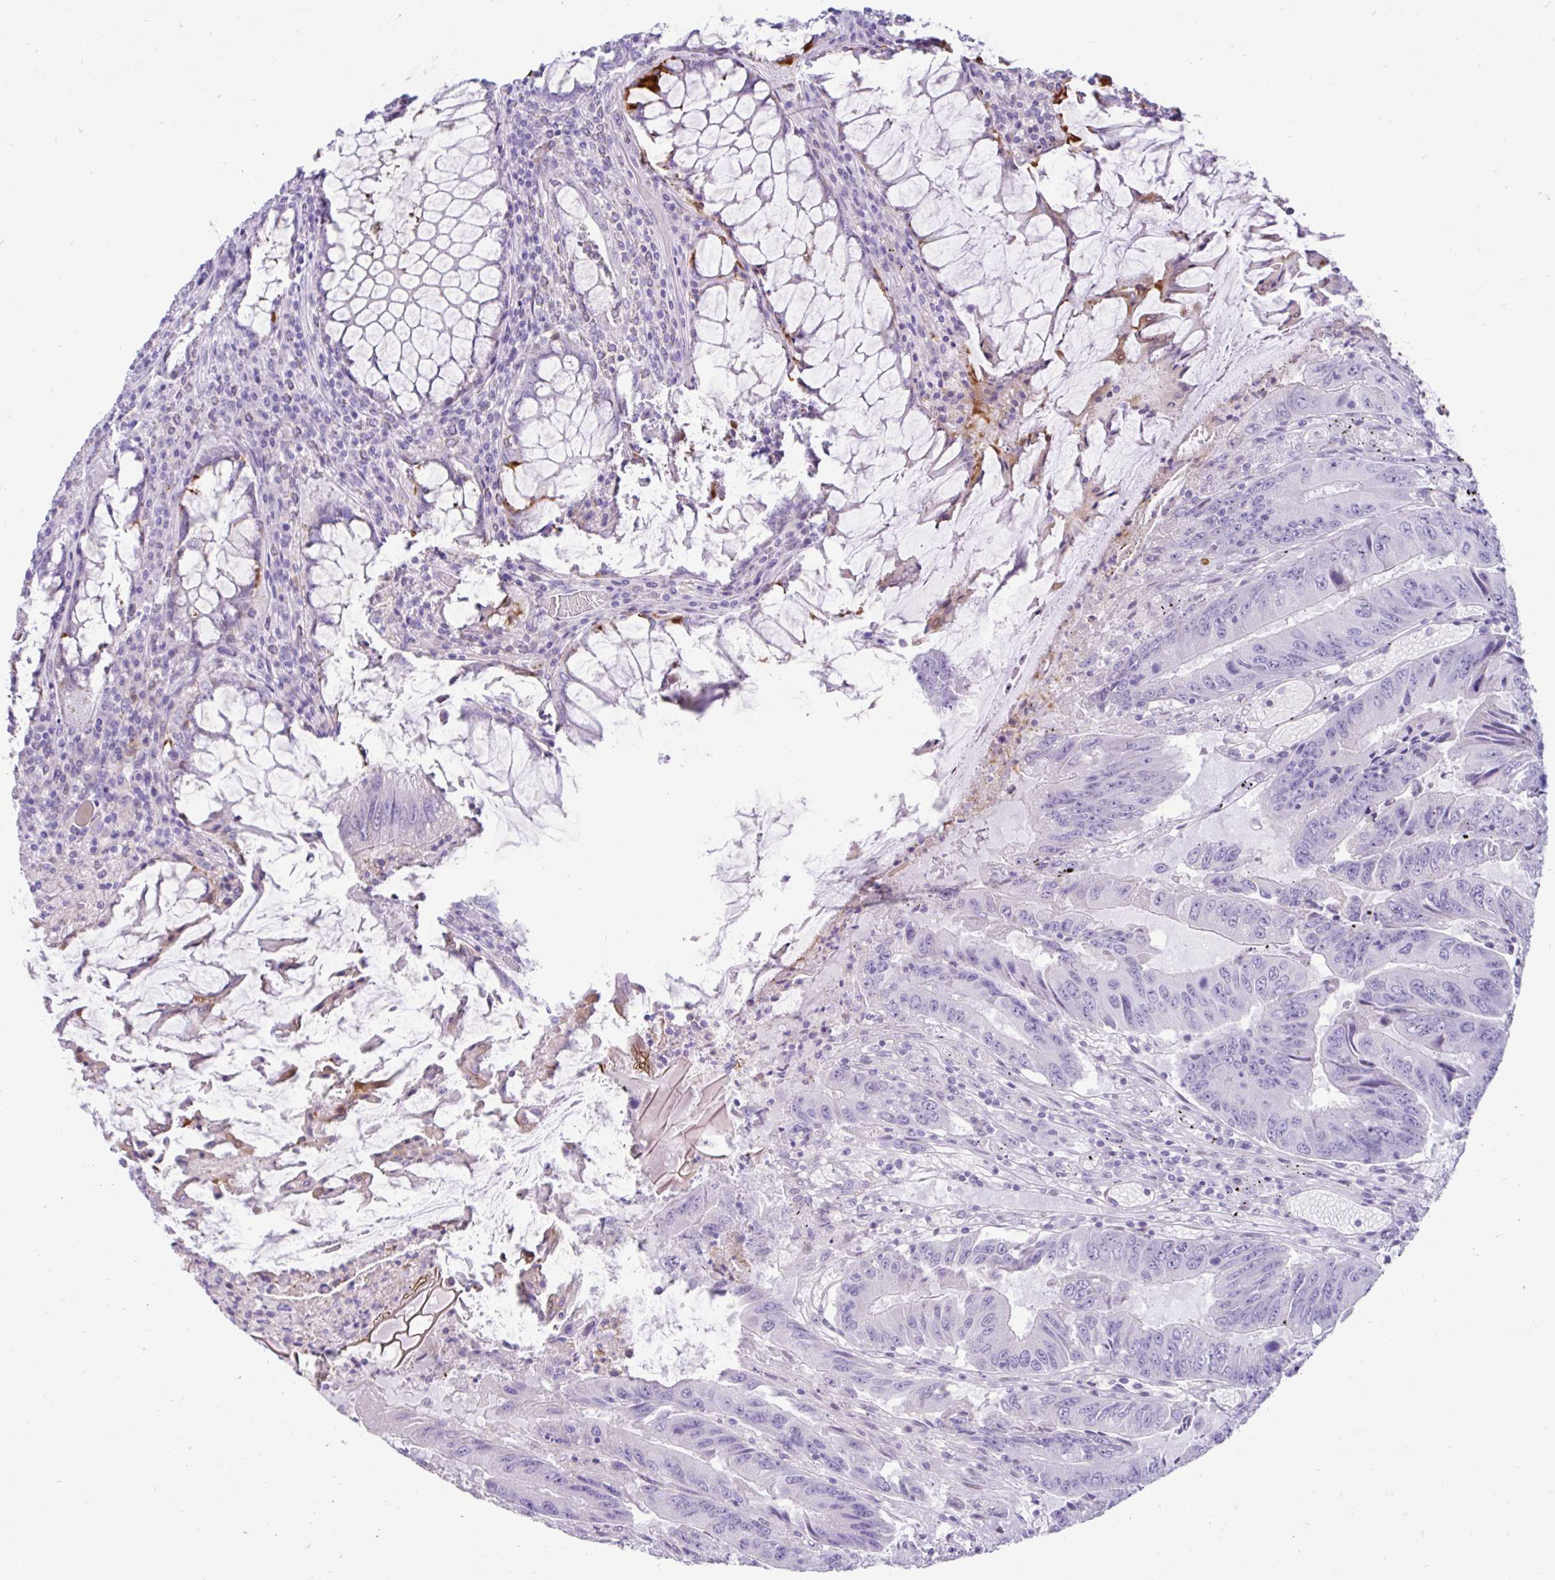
{"staining": {"intensity": "negative", "quantity": "none", "location": "none"}, "tissue": "colorectal cancer", "cell_type": "Tumor cells", "image_type": "cancer", "snomed": [{"axis": "morphology", "description": "Adenocarcinoma, NOS"}, {"axis": "topography", "description": "Colon"}], "caption": "Colorectal cancer (adenocarcinoma) was stained to show a protein in brown. There is no significant staining in tumor cells.", "gene": "NHLH2", "patient": {"sex": "male", "age": 53}}